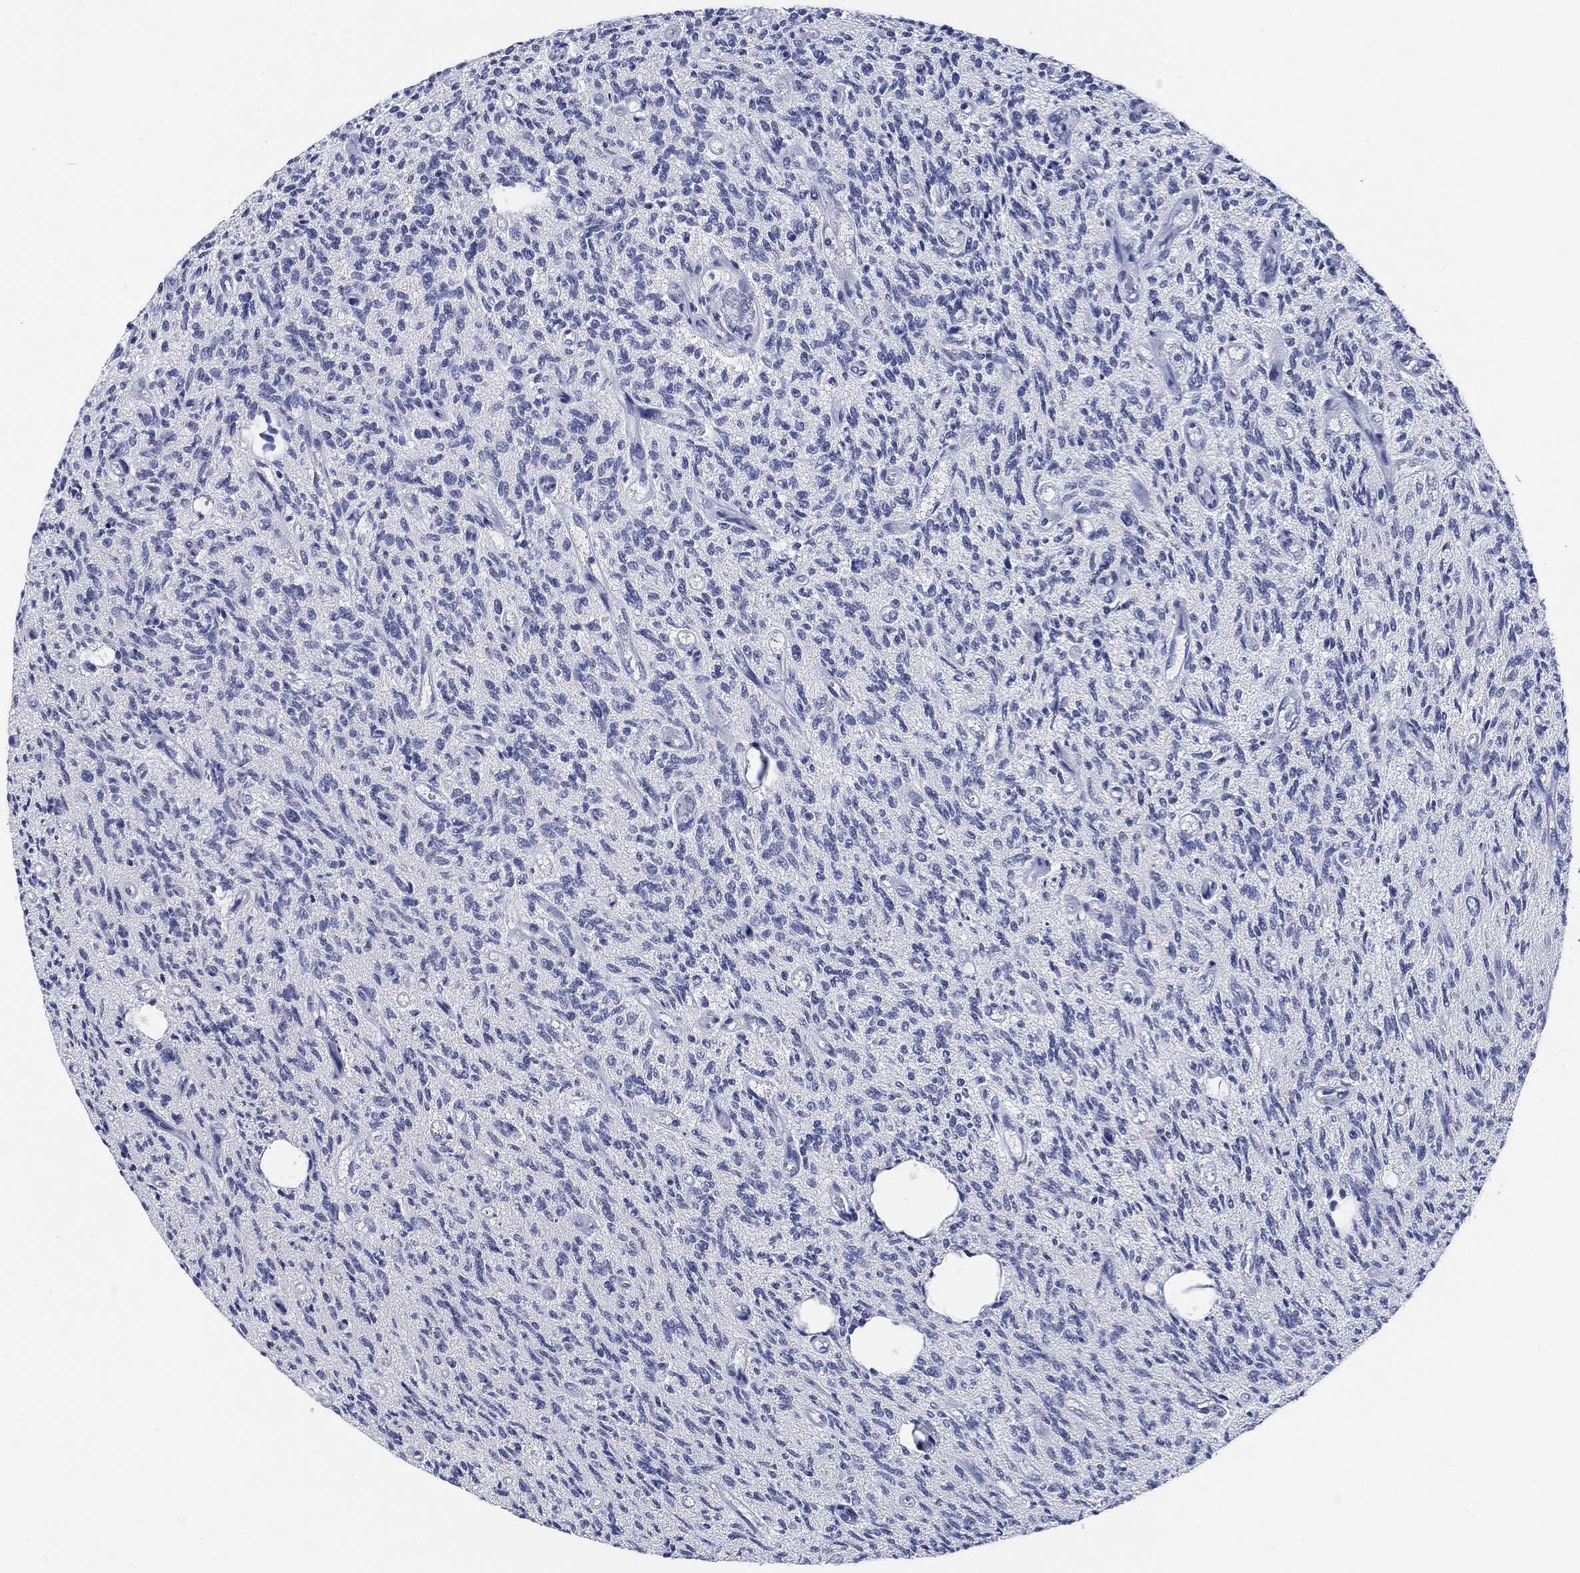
{"staining": {"intensity": "negative", "quantity": "none", "location": "none"}, "tissue": "glioma", "cell_type": "Tumor cells", "image_type": "cancer", "snomed": [{"axis": "morphology", "description": "Glioma, malignant, High grade"}, {"axis": "topography", "description": "Brain"}], "caption": "Tumor cells show no significant protein expression in malignant glioma (high-grade).", "gene": "CLUL1", "patient": {"sex": "male", "age": 64}}